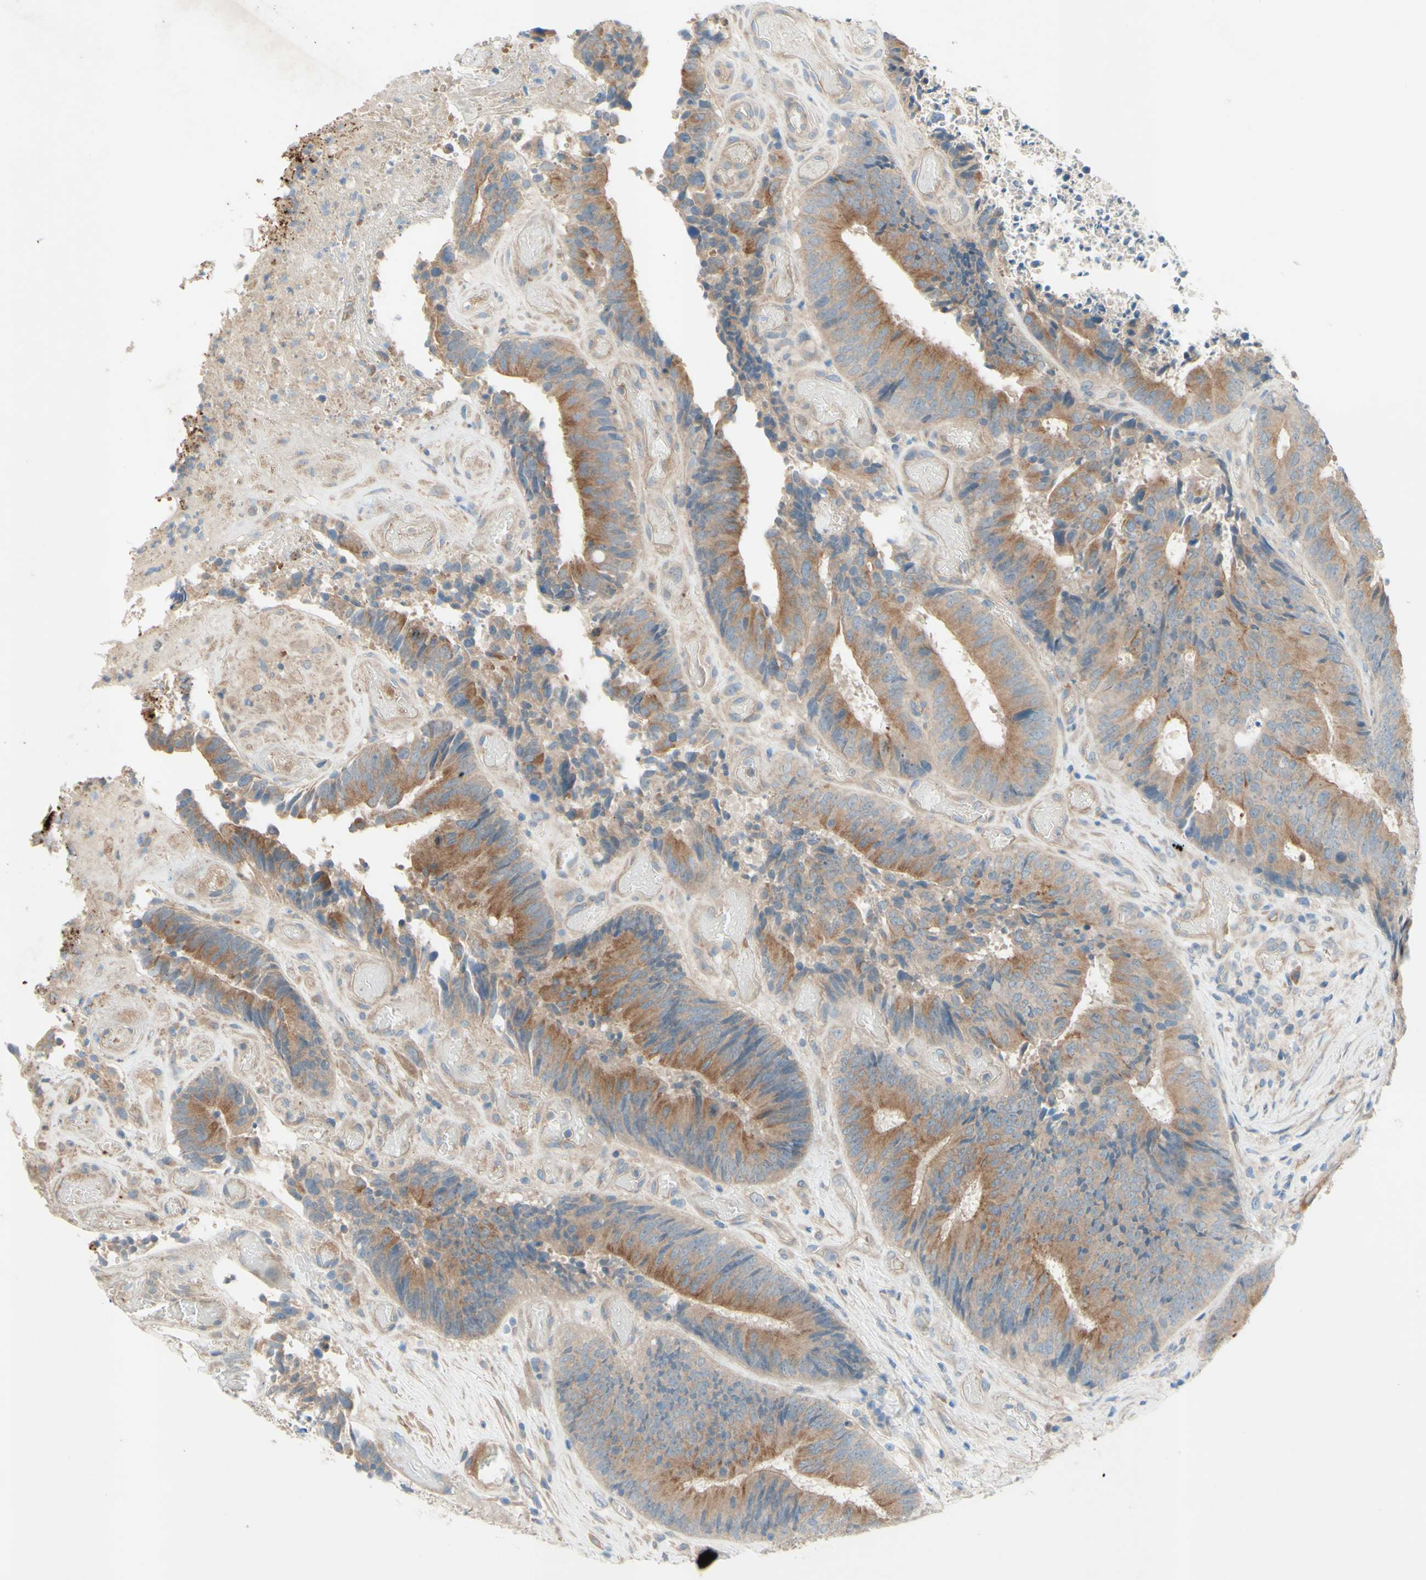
{"staining": {"intensity": "moderate", "quantity": ">75%", "location": "cytoplasmic/membranous"}, "tissue": "colorectal cancer", "cell_type": "Tumor cells", "image_type": "cancer", "snomed": [{"axis": "morphology", "description": "Adenocarcinoma, NOS"}, {"axis": "topography", "description": "Rectum"}], "caption": "Adenocarcinoma (colorectal) stained with a protein marker shows moderate staining in tumor cells.", "gene": "IL2", "patient": {"sex": "male", "age": 72}}